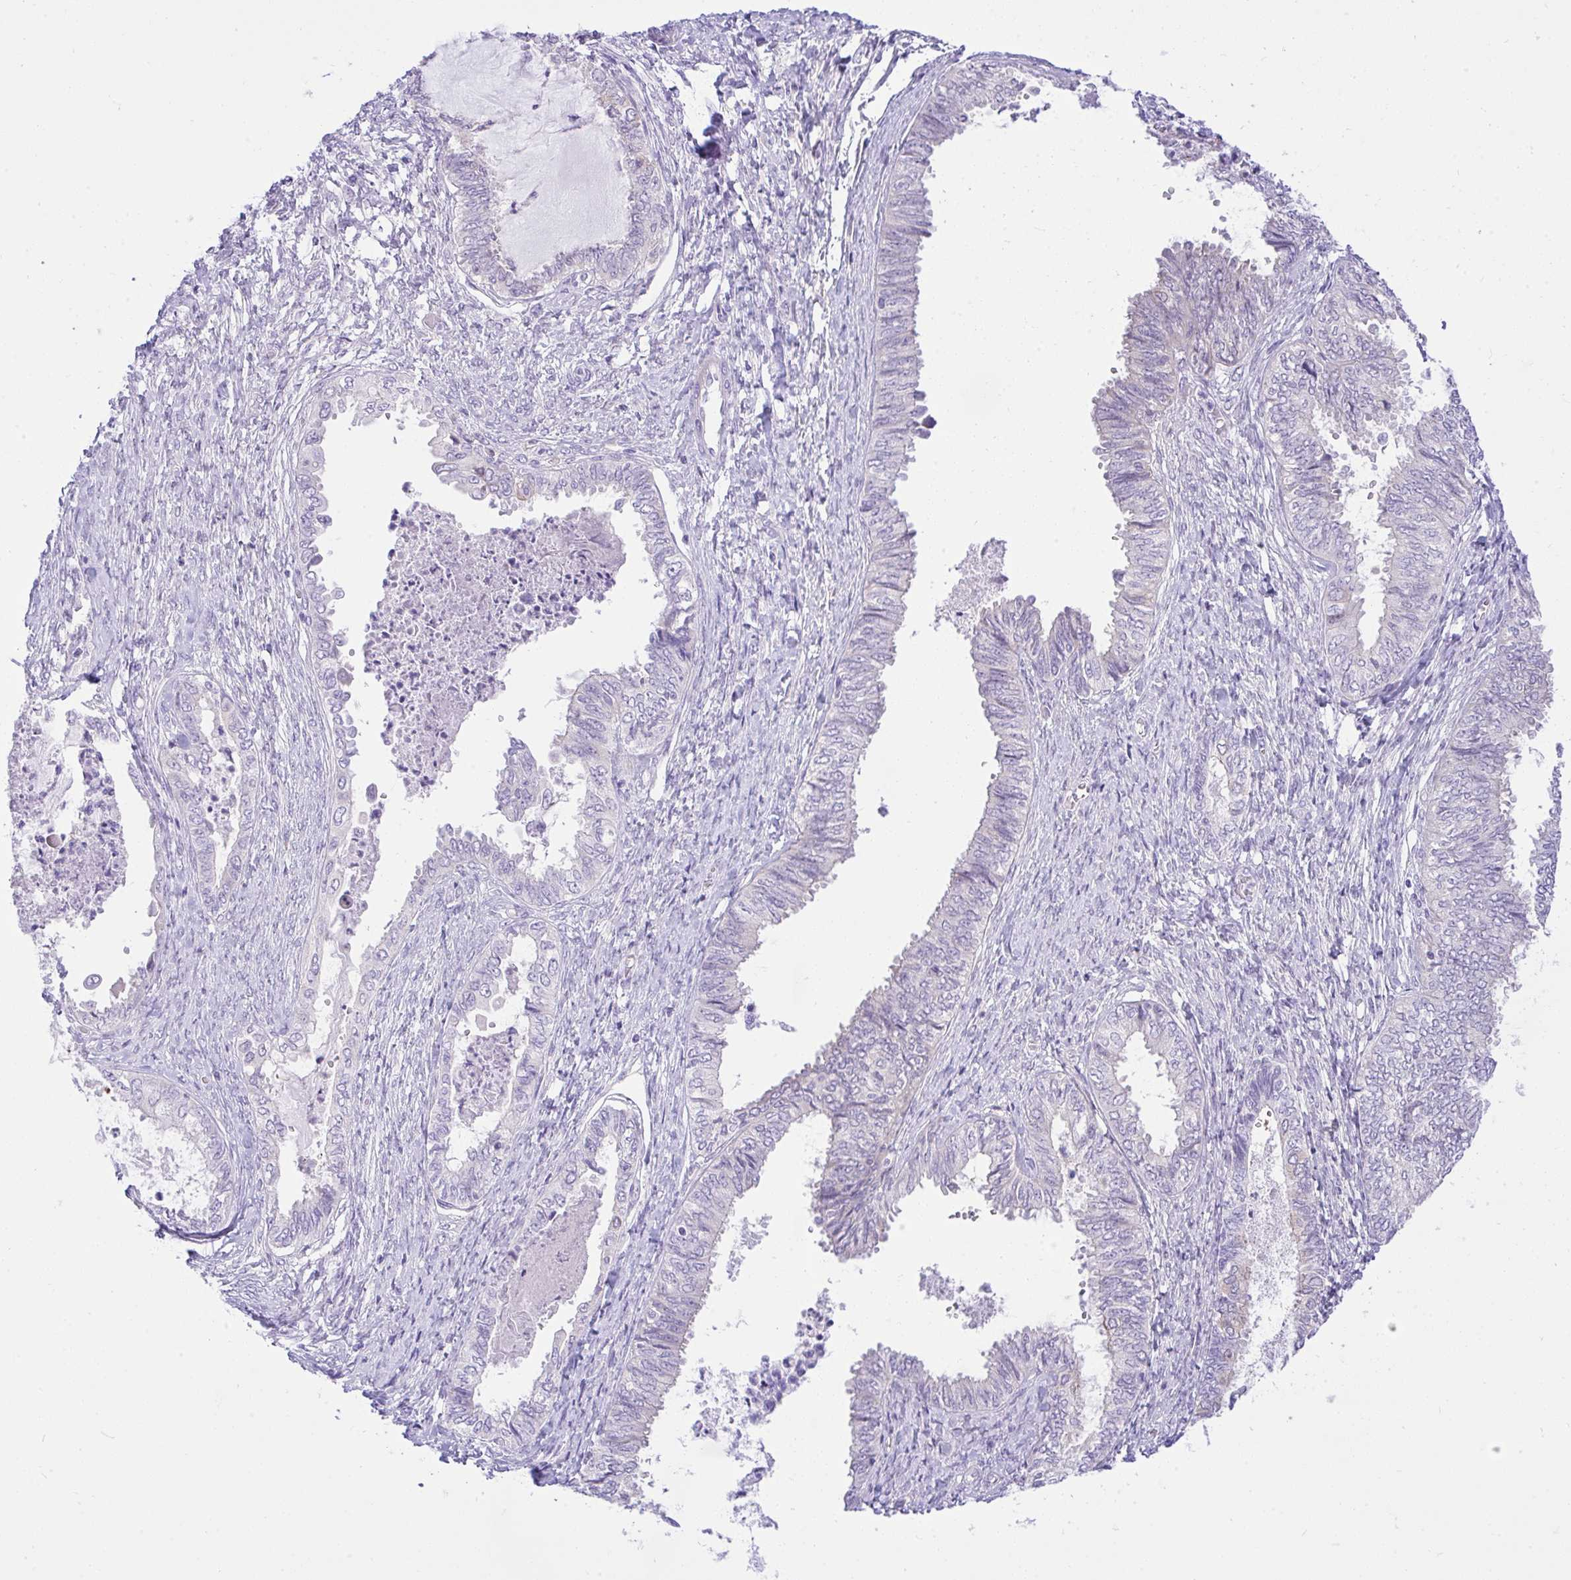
{"staining": {"intensity": "negative", "quantity": "none", "location": "none"}, "tissue": "ovarian cancer", "cell_type": "Tumor cells", "image_type": "cancer", "snomed": [{"axis": "morphology", "description": "Carcinoma, endometroid"}, {"axis": "topography", "description": "Ovary"}], "caption": "Tumor cells are negative for brown protein staining in ovarian cancer. Nuclei are stained in blue.", "gene": "ZNF101", "patient": {"sex": "female", "age": 70}}